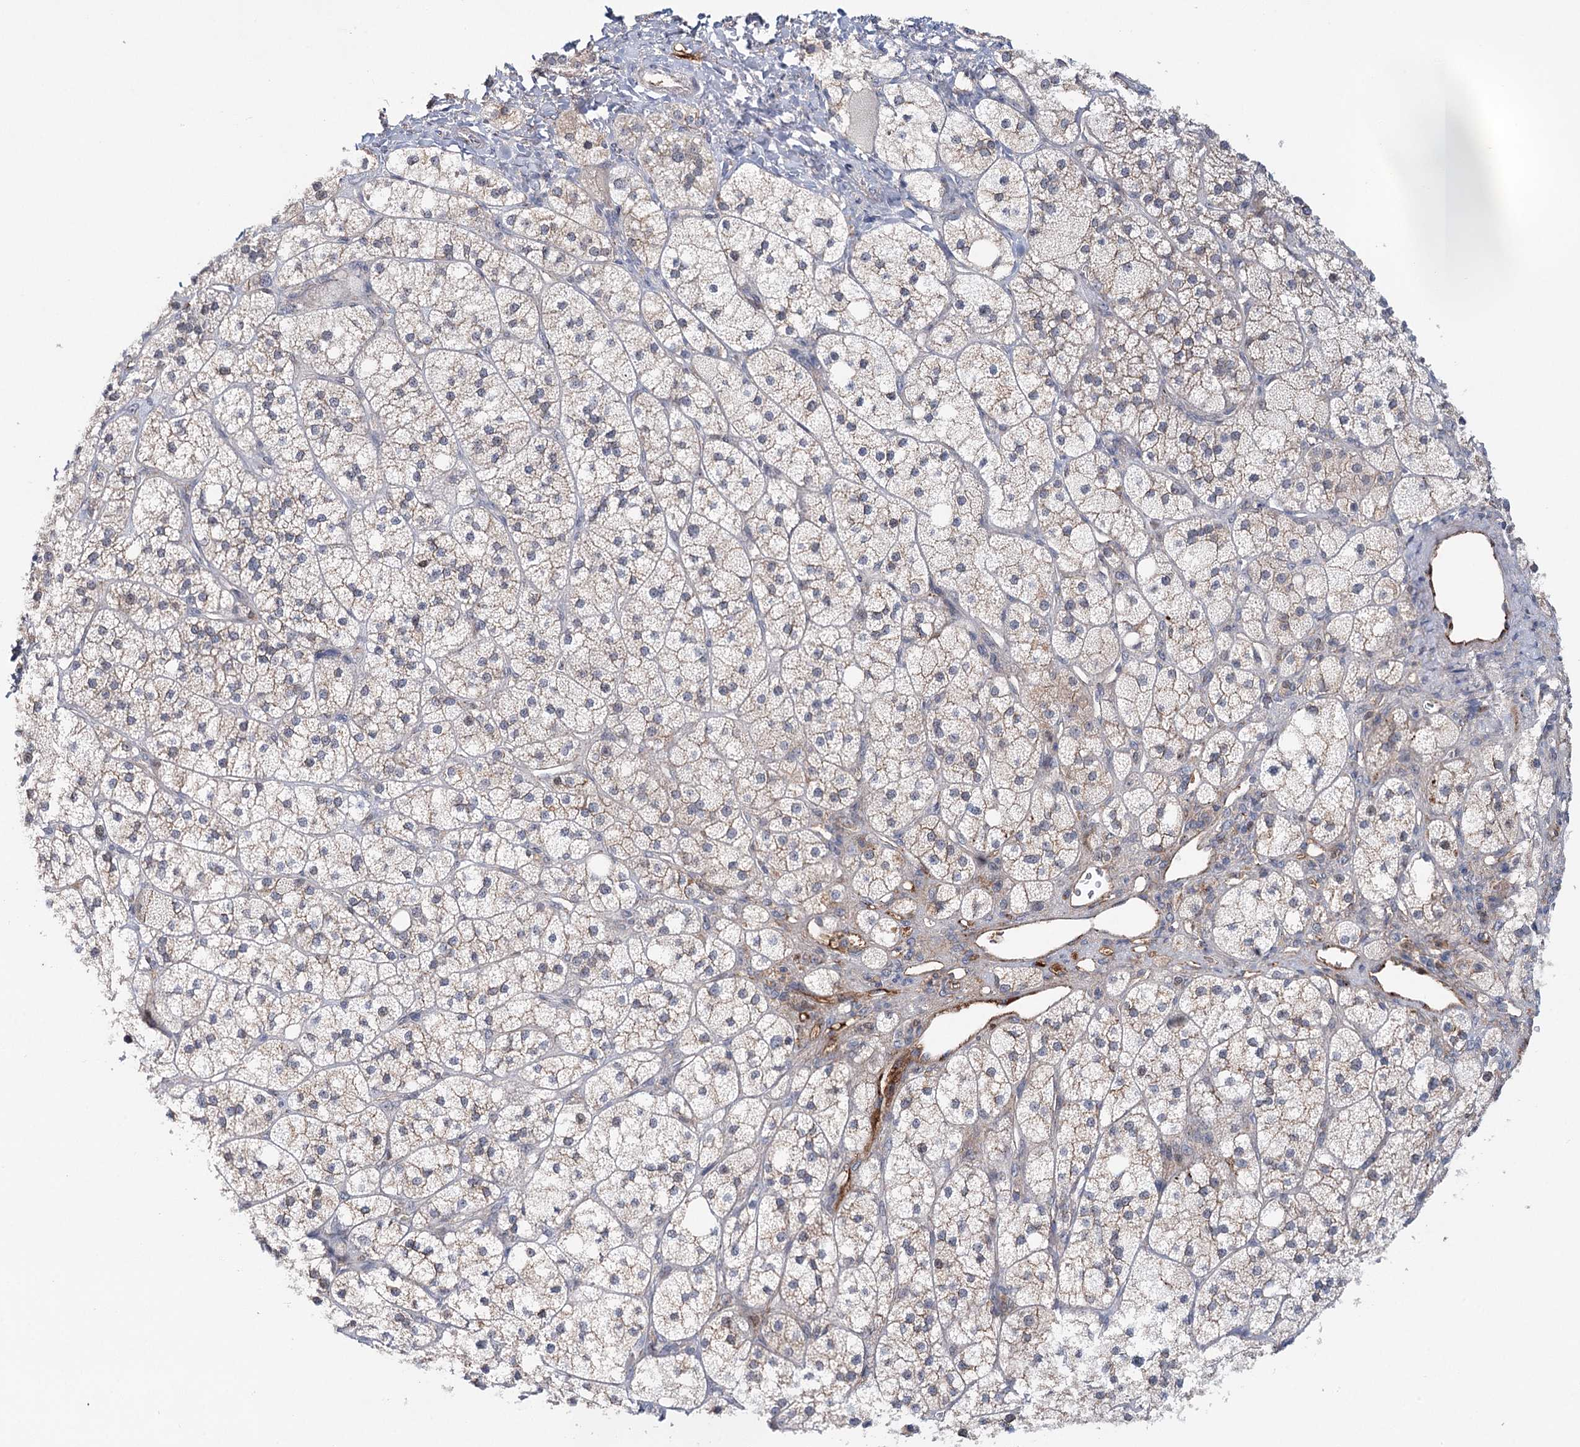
{"staining": {"intensity": "moderate", "quantity": "<25%", "location": "cytoplasmic/membranous"}, "tissue": "adrenal gland", "cell_type": "Glandular cells", "image_type": "normal", "snomed": [{"axis": "morphology", "description": "Normal tissue, NOS"}, {"axis": "topography", "description": "Adrenal gland"}], "caption": "A photomicrograph of human adrenal gland stained for a protein displays moderate cytoplasmic/membranous brown staining in glandular cells. The staining was performed using DAB, with brown indicating positive protein expression. Nuclei are stained blue with hematoxylin.", "gene": "PKP4", "patient": {"sex": "male", "age": 61}}